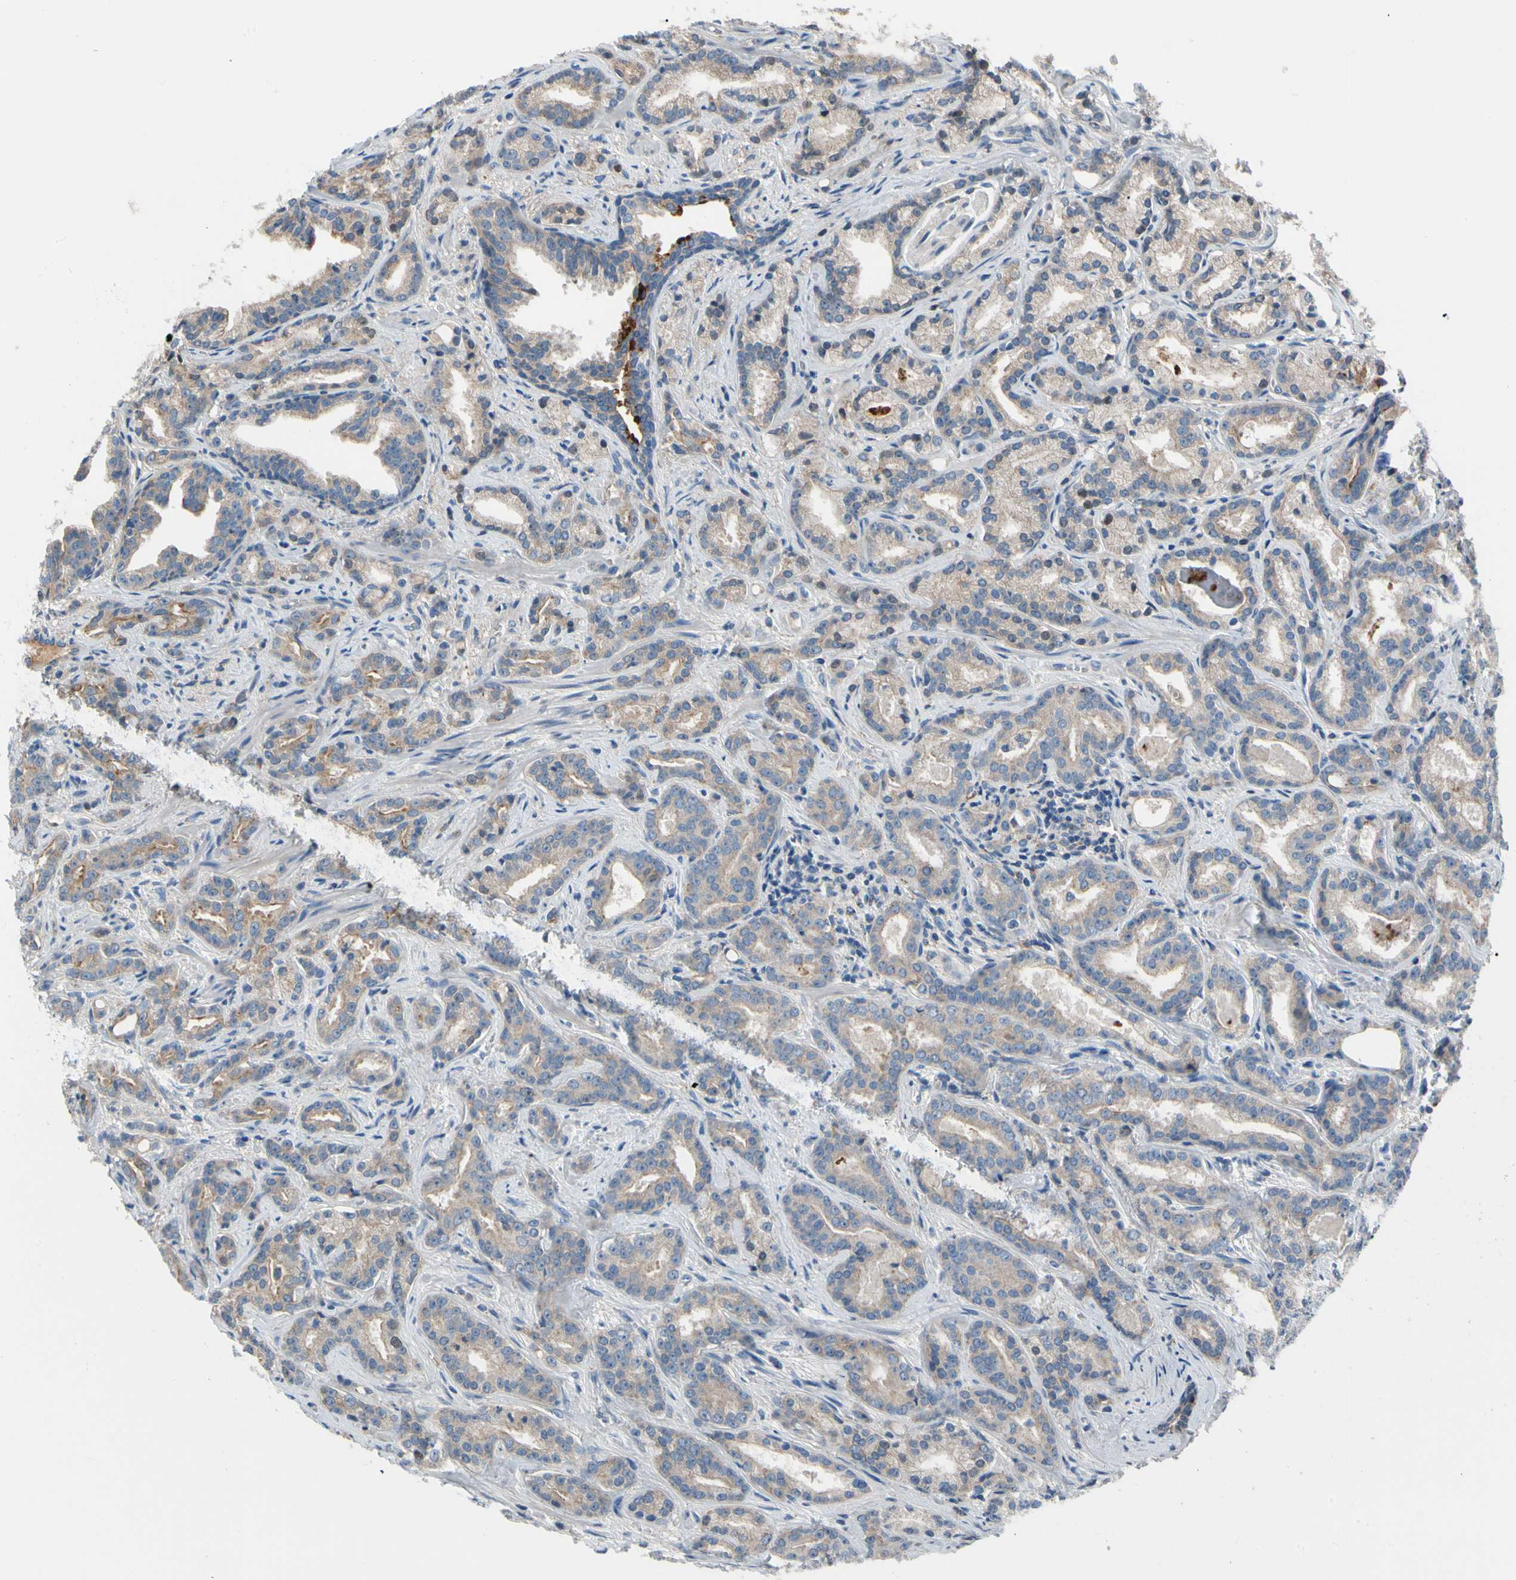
{"staining": {"intensity": "weak", "quantity": ">75%", "location": "cytoplasmic/membranous"}, "tissue": "prostate cancer", "cell_type": "Tumor cells", "image_type": "cancer", "snomed": [{"axis": "morphology", "description": "Adenocarcinoma, Low grade"}, {"axis": "topography", "description": "Prostate"}], "caption": "Protein analysis of prostate cancer (adenocarcinoma (low-grade)) tissue reveals weak cytoplasmic/membranous expression in approximately >75% of tumor cells.", "gene": "HJURP", "patient": {"sex": "male", "age": 63}}